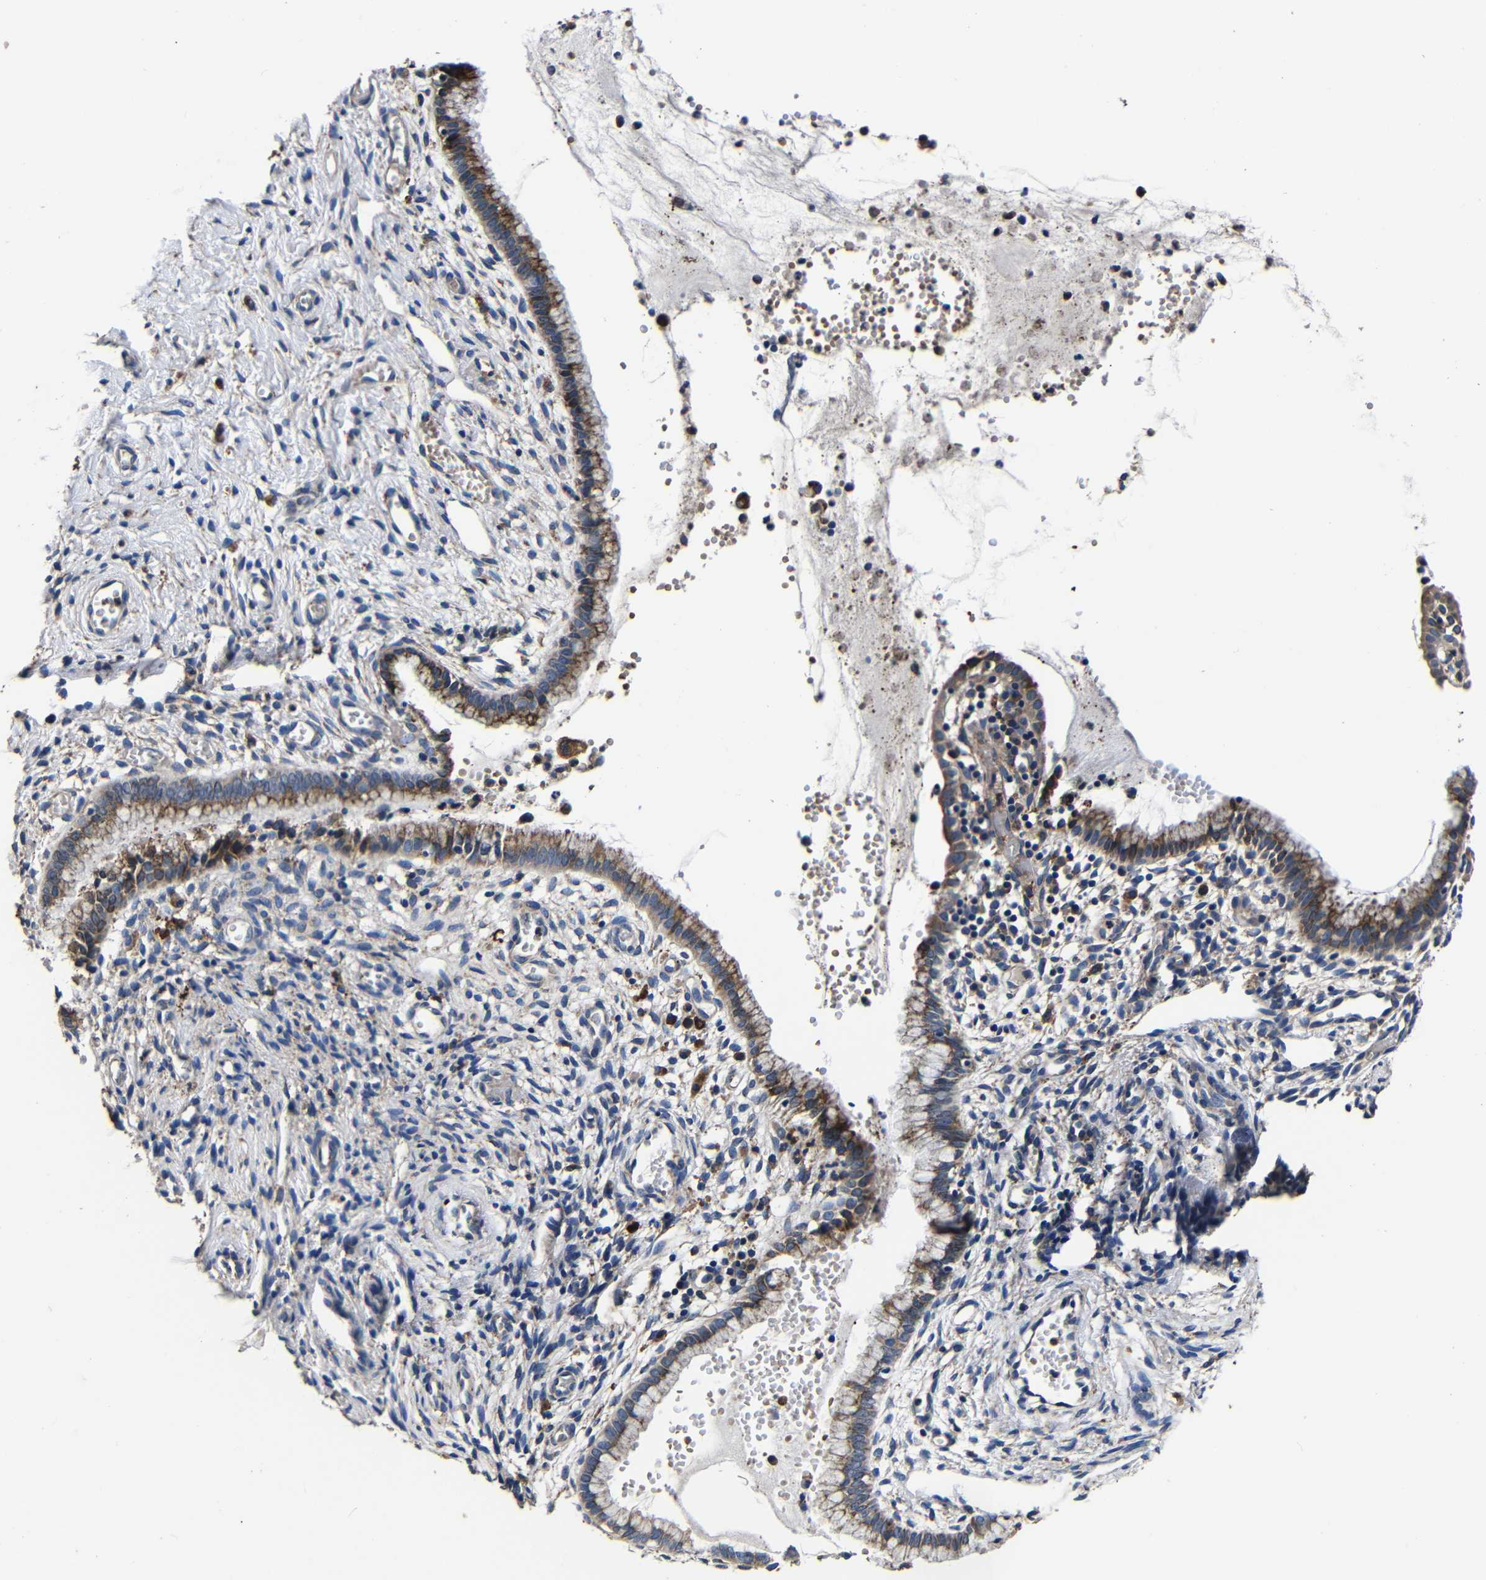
{"staining": {"intensity": "moderate", "quantity": "25%-75%", "location": "cytoplasmic/membranous"}, "tissue": "cervix", "cell_type": "Glandular cells", "image_type": "normal", "snomed": [{"axis": "morphology", "description": "Normal tissue, NOS"}, {"axis": "topography", "description": "Cervix"}], "caption": "Glandular cells reveal medium levels of moderate cytoplasmic/membranous staining in about 25%-75% of cells in benign cervix.", "gene": "SCN9A", "patient": {"sex": "female", "age": 65}}